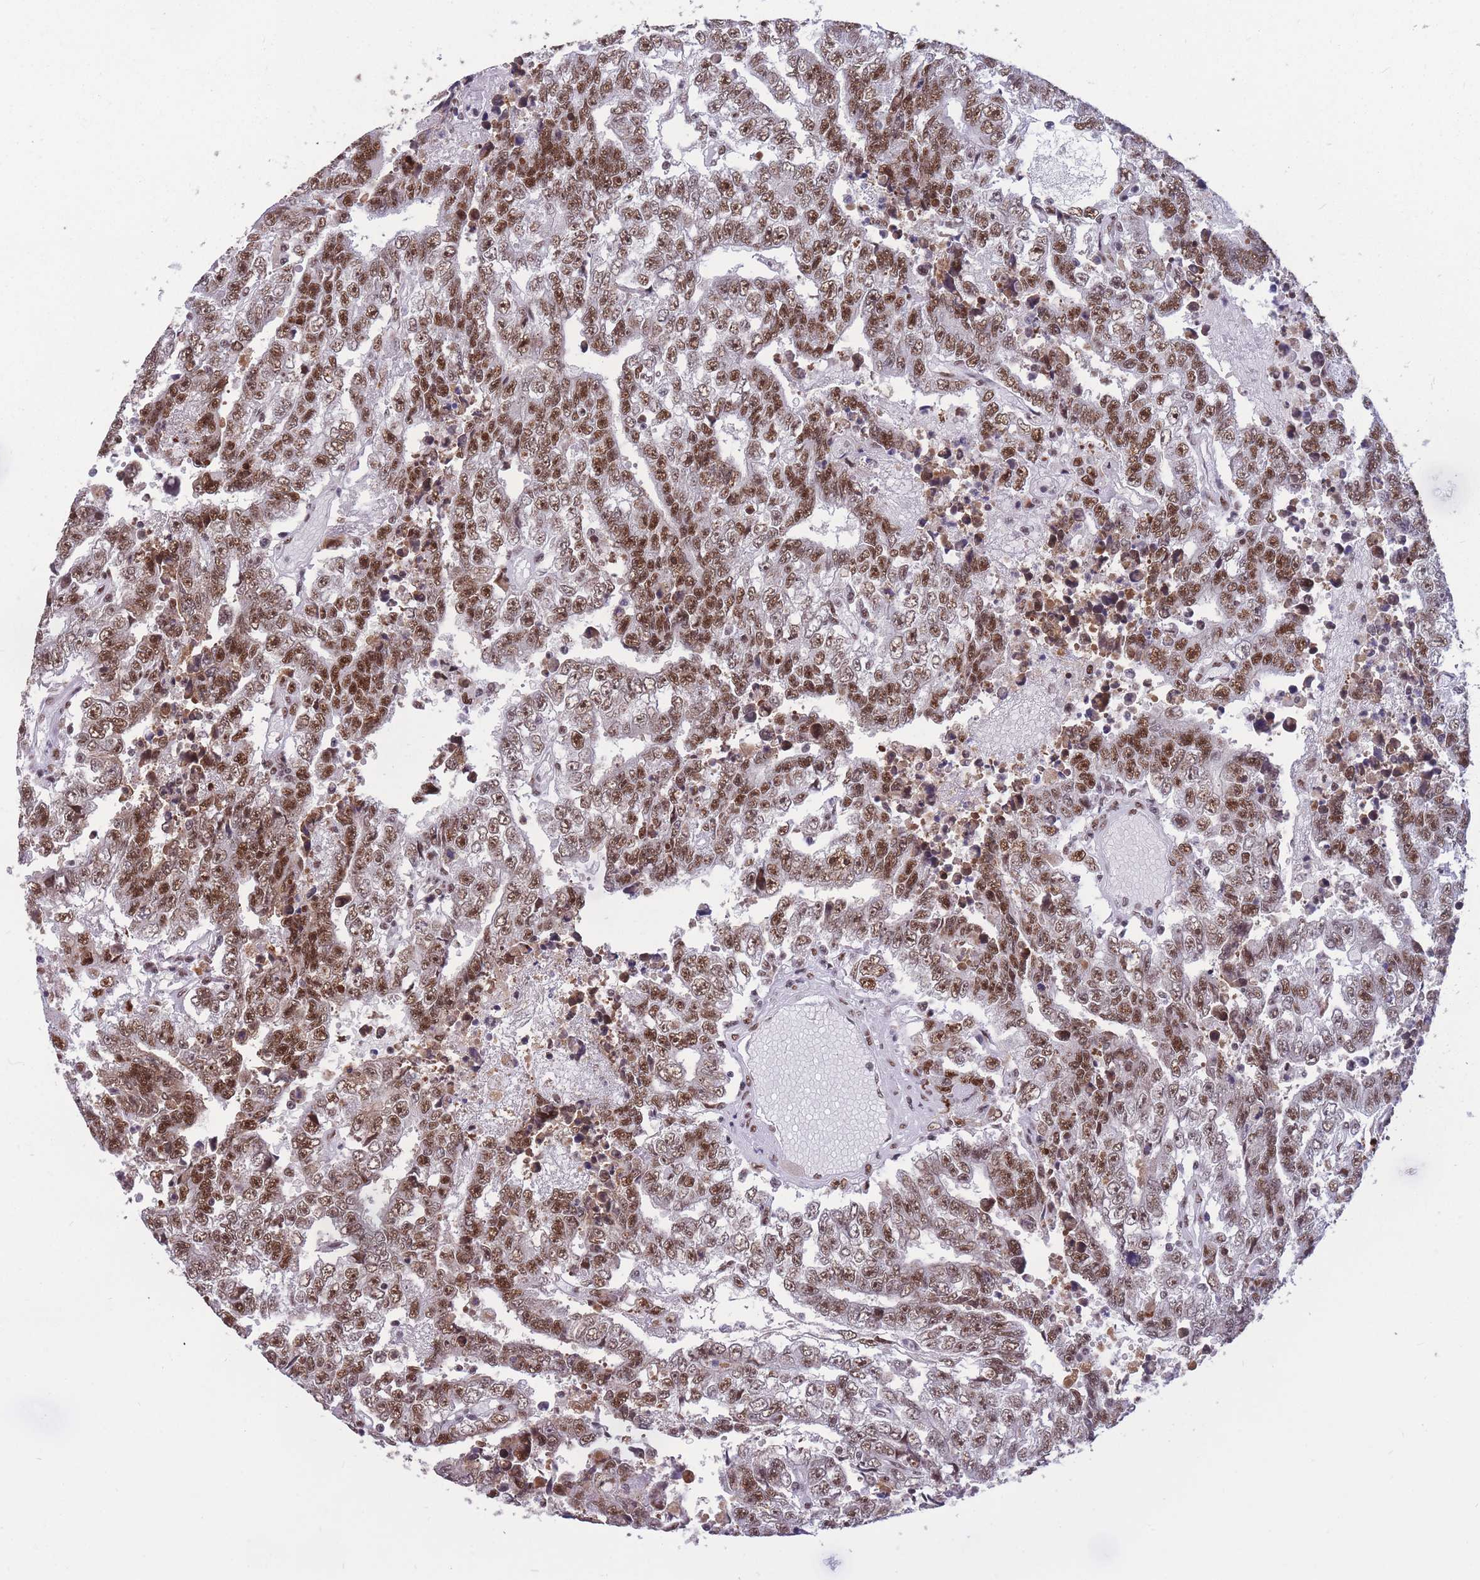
{"staining": {"intensity": "moderate", "quantity": ">75%", "location": "nuclear"}, "tissue": "testis cancer", "cell_type": "Tumor cells", "image_type": "cancer", "snomed": [{"axis": "morphology", "description": "Carcinoma, Embryonal, NOS"}, {"axis": "topography", "description": "Testis"}], "caption": "Immunohistochemical staining of testis cancer (embryonal carcinoma) reveals moderate nuclear protein expression in approximately >75% of tumor cells.", "gene": "PRPF19", "patient": {"sex": "male", "age": 25}}